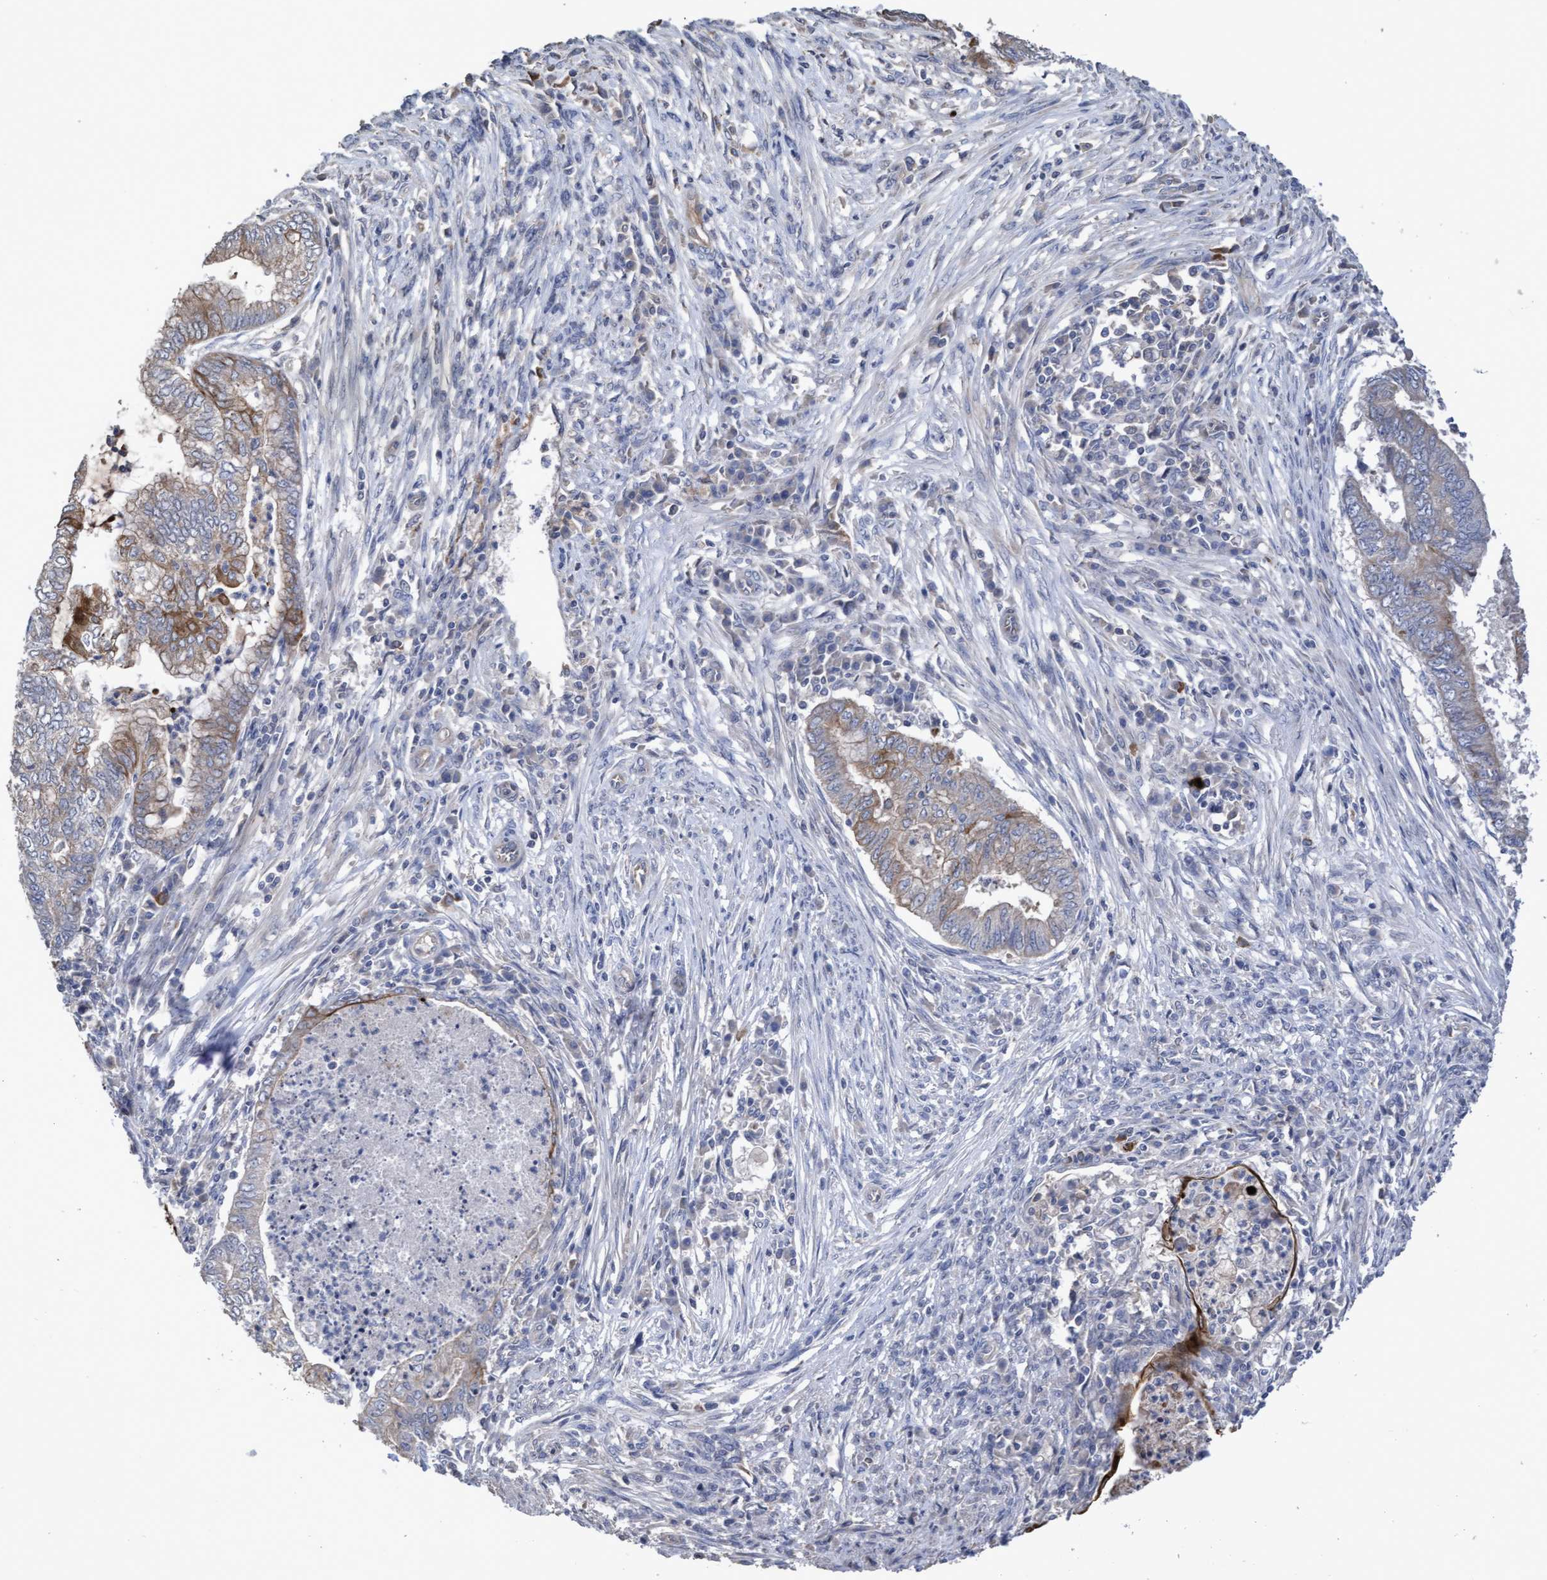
{"staining": {"intensity": "weak", "quantity": "<25%", "location": "cytoplasmic/membranous"}, "tissue": "endometrial cancer", "cell_type": "Tumor cells", "image_type": "cancer", "snomed": [{"axis": "morphology", "description": "Polyp, NOS"}, {"axis": "morphology", "description": "Adenocarcinoma, NOS"}, {"axis": "morphology", "description": "Adenoma, NOS"}, {"axis": "topography", "description": "Endometrium"}], "caption": "Immunohistochemistry micrograph of human polyp (endometrial) stained for a protein (brown), which reveals no expression in tumor cells. (Brightfield microscopy of DAB immunohistochemistry at high magnification).", "gene": "KRT24", "patient": {"sex": "female", "age": 79}}